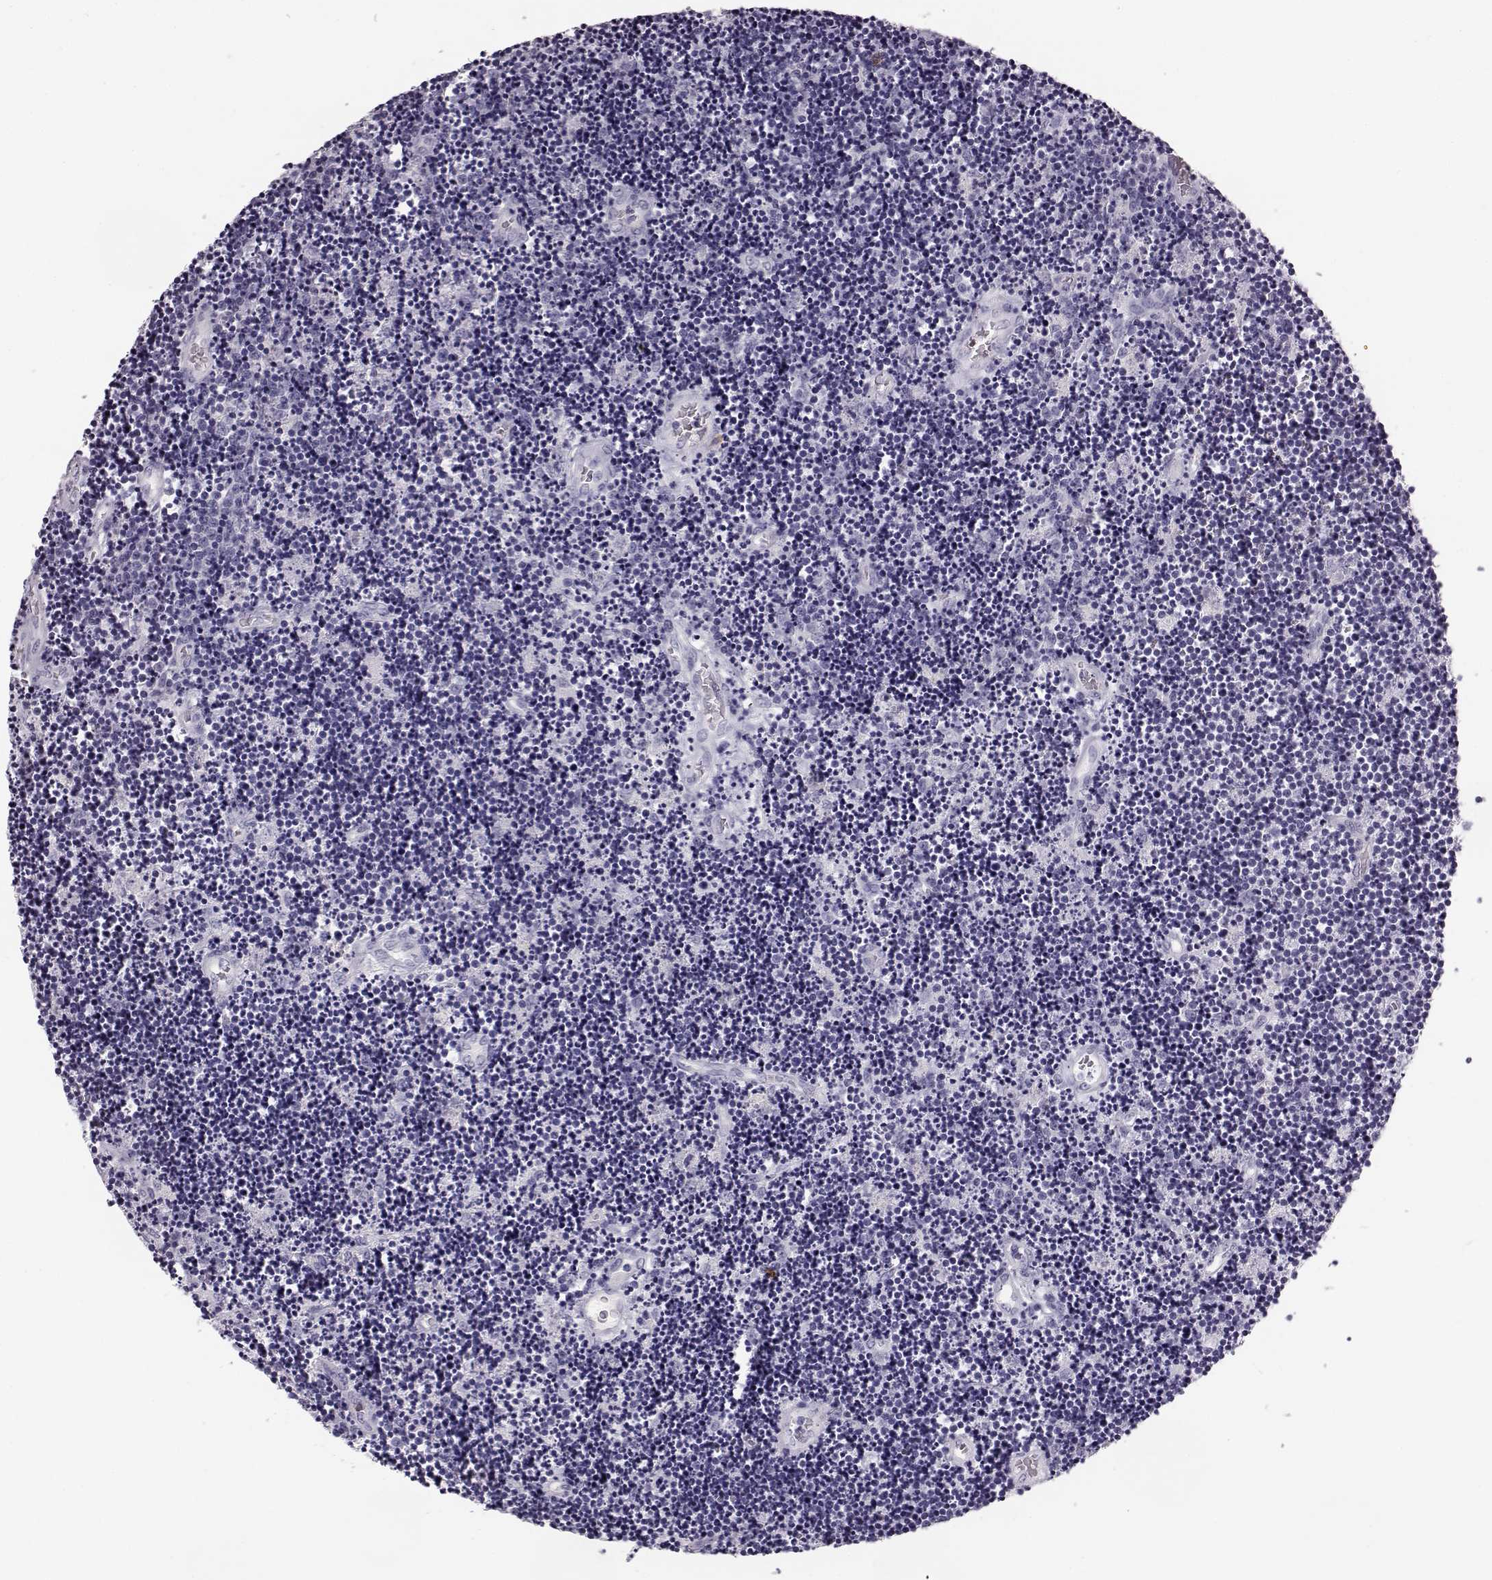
{"staining": {"intensity": "negative", "quantity": "none", "location": "none"}, "tissue": "lymphoma", "cell_type": "Tumor cells", "image_type": "cancer", "snomed": [{"axis": "morphology", "description": "Malignant lymphoma, non-Hodgkin's type, Low grade"}, {"axis": "topography", "description": "Brain"}], "caption": "Immunohistochemistry (IHC) photomicrograph of human malignant lymphoma, non-Hodgkin's type (low-grade) stained for a protein (brown), which reveals no positivity in tumor cells.", "gene": "NPTXR", "patient": {"sex": "female", "age": 66}}